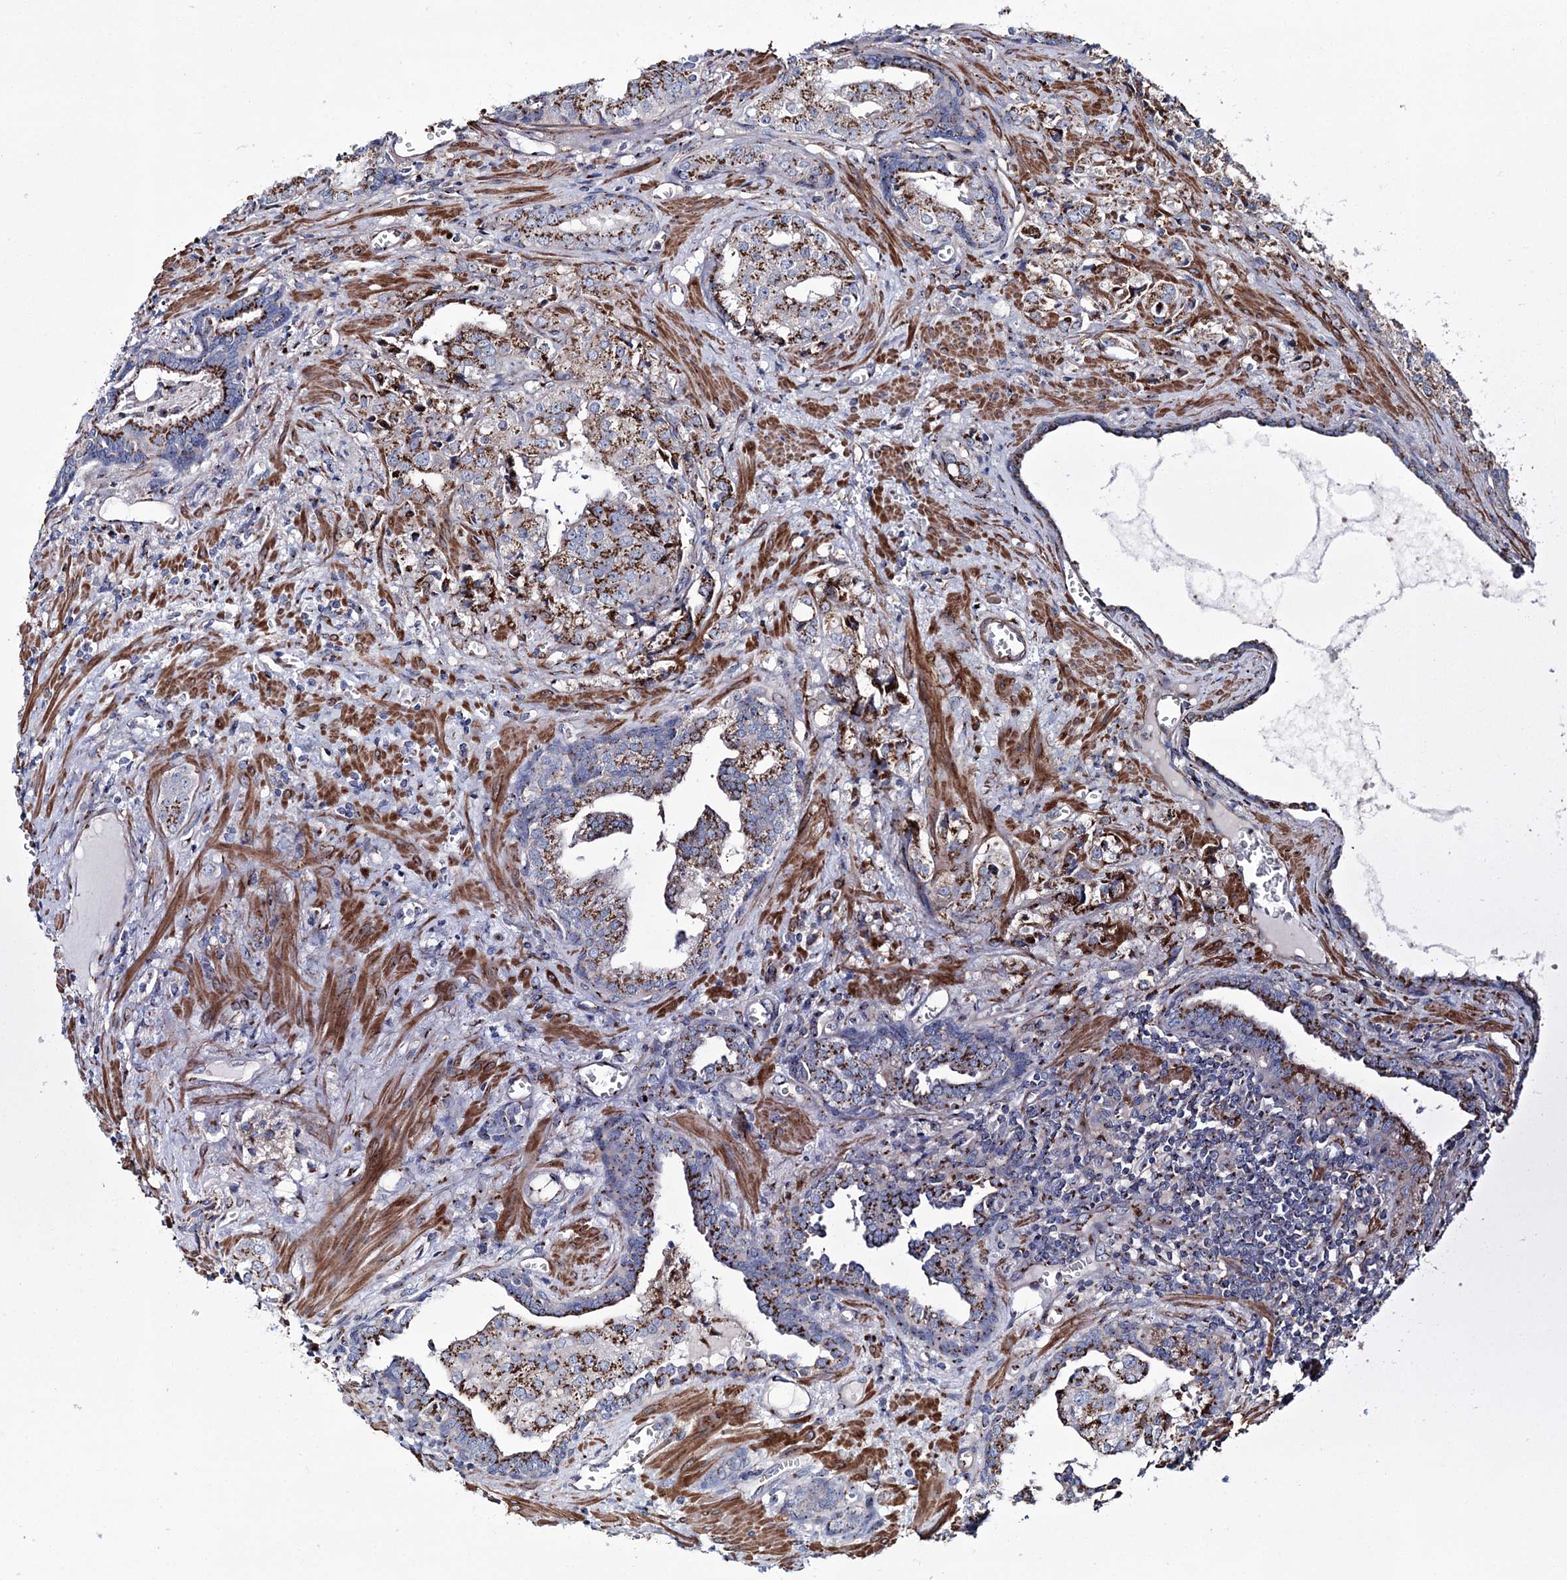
{"staining": {"intensity": "strong", "quantity": ">75%", "location": "cytoplasmic/membranous"}, "tissue": "prostate cancer", "cell_type": "Tumor cells", "image_type": "cancer", "snomed": [{"axis": "morphology", "description": "Adenocarcinoma, High grade"}, {"axis": "topography", "description": "Prostate"}], "caption": "Strong cytoplasmic/membranous protein positivity is present in approximately >75% of tumor cells in prostate cancer (adenocarcinoma (high-grade)).", "gene": "MAN1A2", "patient": {"sex": "male", "age": 68}}